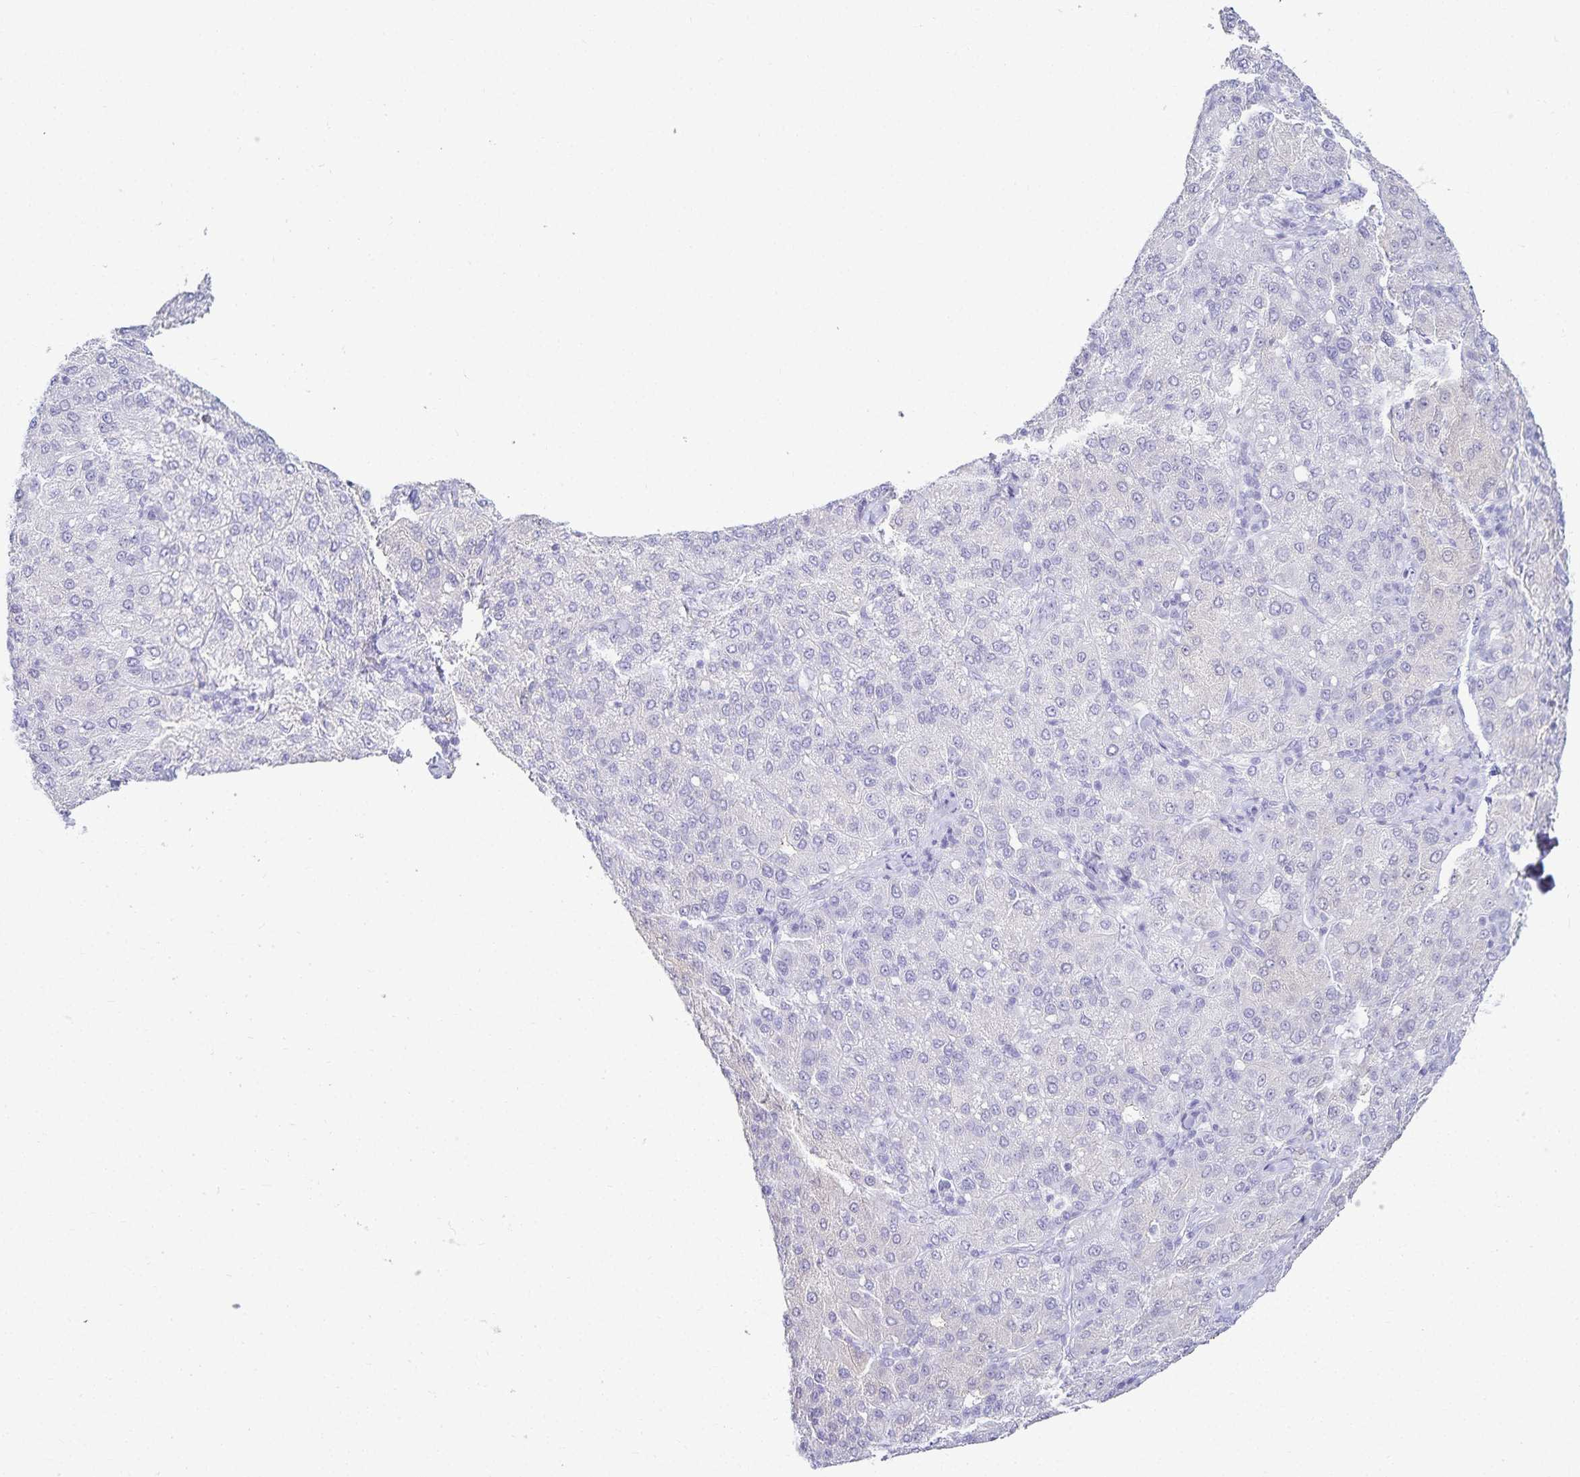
{"staining": {"intensity": "negative", "quantity": "none", "location": "none"}, "tissue": "liver cancer", "cell_type": "Tumor cells", "image_type": "cancer", "snomed": [{"axis": "morphology", "description": "Carcinoma, Hepatocellular, NOS"}, {"axis": "topography", "description": "Liver"}], "caption": "Histopathology image shows no protein positivity in tumor cells of liver cancer tissue. (Immunohistochemistry (ihc), brightfield microscopy, high magnification).", "gene": "GP2", "patient": {"sex": "male", "age": 65}}